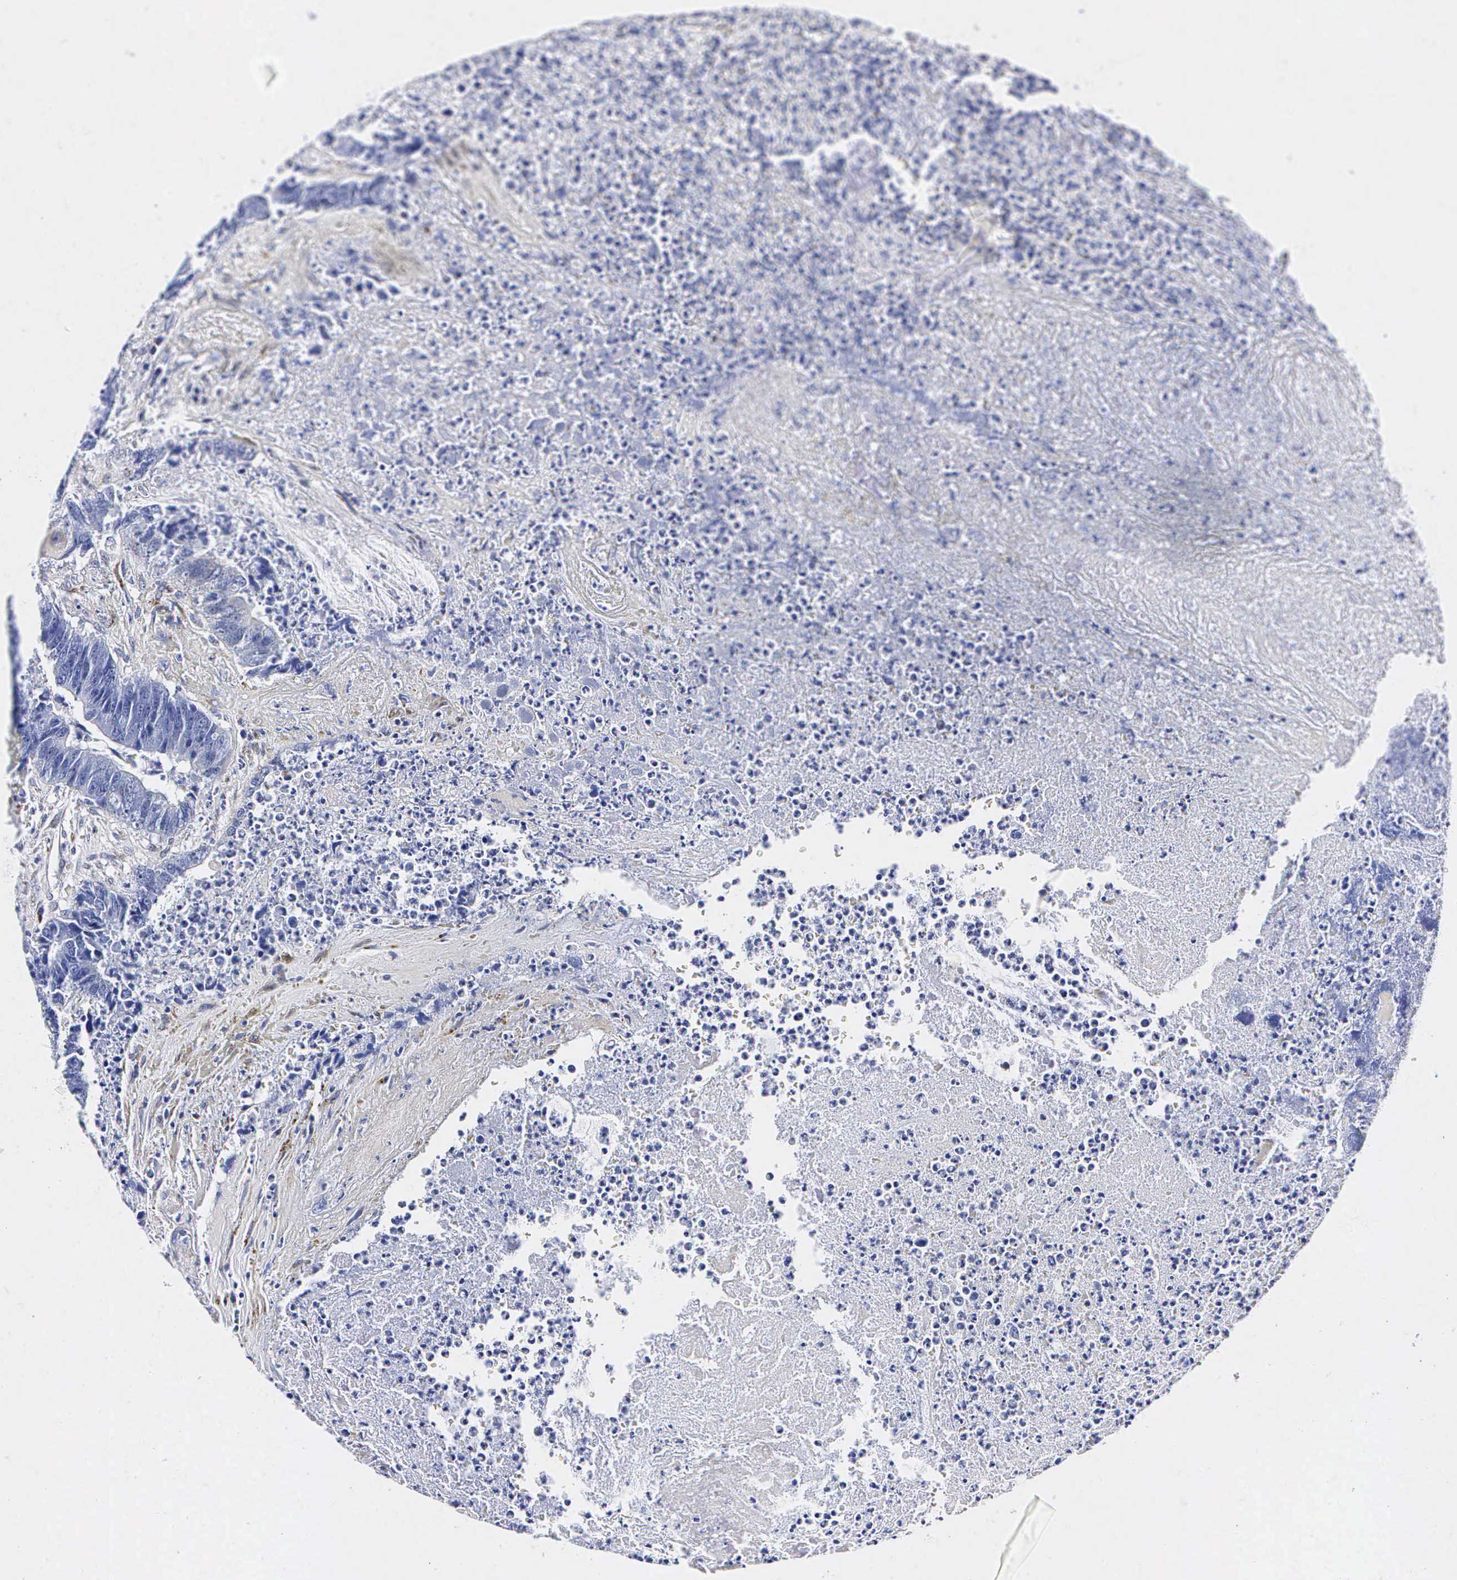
{"staining": {"intensity": "negative", "quantity": "none", "location": "none"}, "tissue": "colorectal cancer", "cell_type": "Tumor cells", "image_type": "cancer", "snomed": [{"axis": "morphology", "description": "Adenocarcinoma, NOS"}, {"axis": "topography", "description": "Rectum"}], "caption": "This is an IHC photomicrograph of human colorectal cancer. There is no expression in tumor cells.", "gene": "ENO2", "patient": {"sex": "female", "age": 65}}